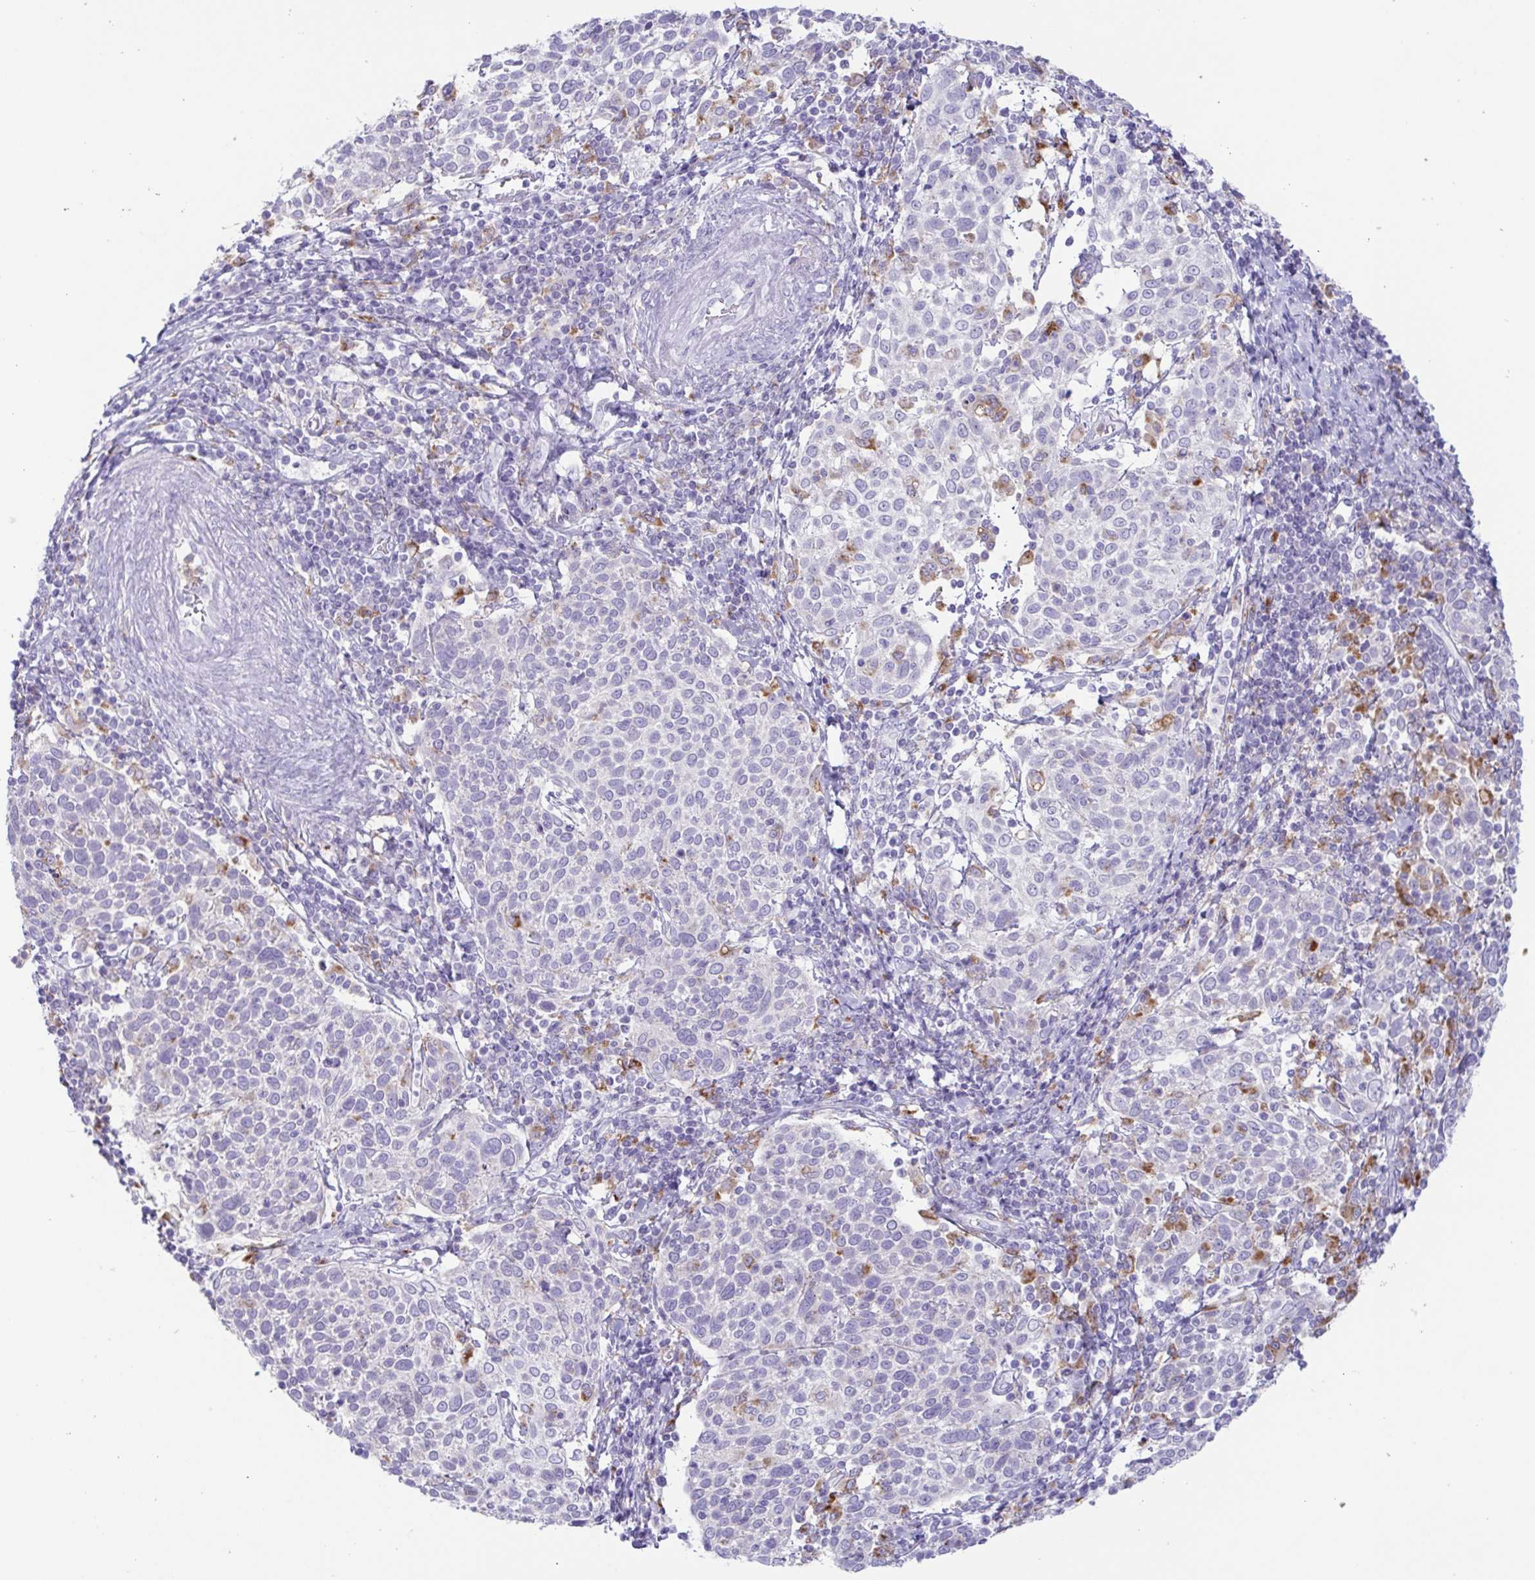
{"staining": {"intensity": "negative", "quantity": "none", "location": "none"}, "tissue": "cervical cancer", "cell_type": "Tumor cells", "image_type": "cancer", "snomed": [{"axis": "morphology", "description": "Squamous cell carcinoma, NOS"}, {"axis": "topography", "description": "Cervix"}], "caption": "This photomicrograph is of cervical cancer (squamous cell carcinoma) stained with immunohistochemistry (IHC) to label a protein in brown with the nuclei are counter-stained blue. There is no staining in tumor cells. Brightfield microscopy of immunohistochemistry (IHC) stained with DAB (3,3'-diaminobenzidine) (brown) and hematoxylin (blue), captured at high magnification.", "gene": "ATP6V1G2", "patient": {"sex": "female", "age": 61}}